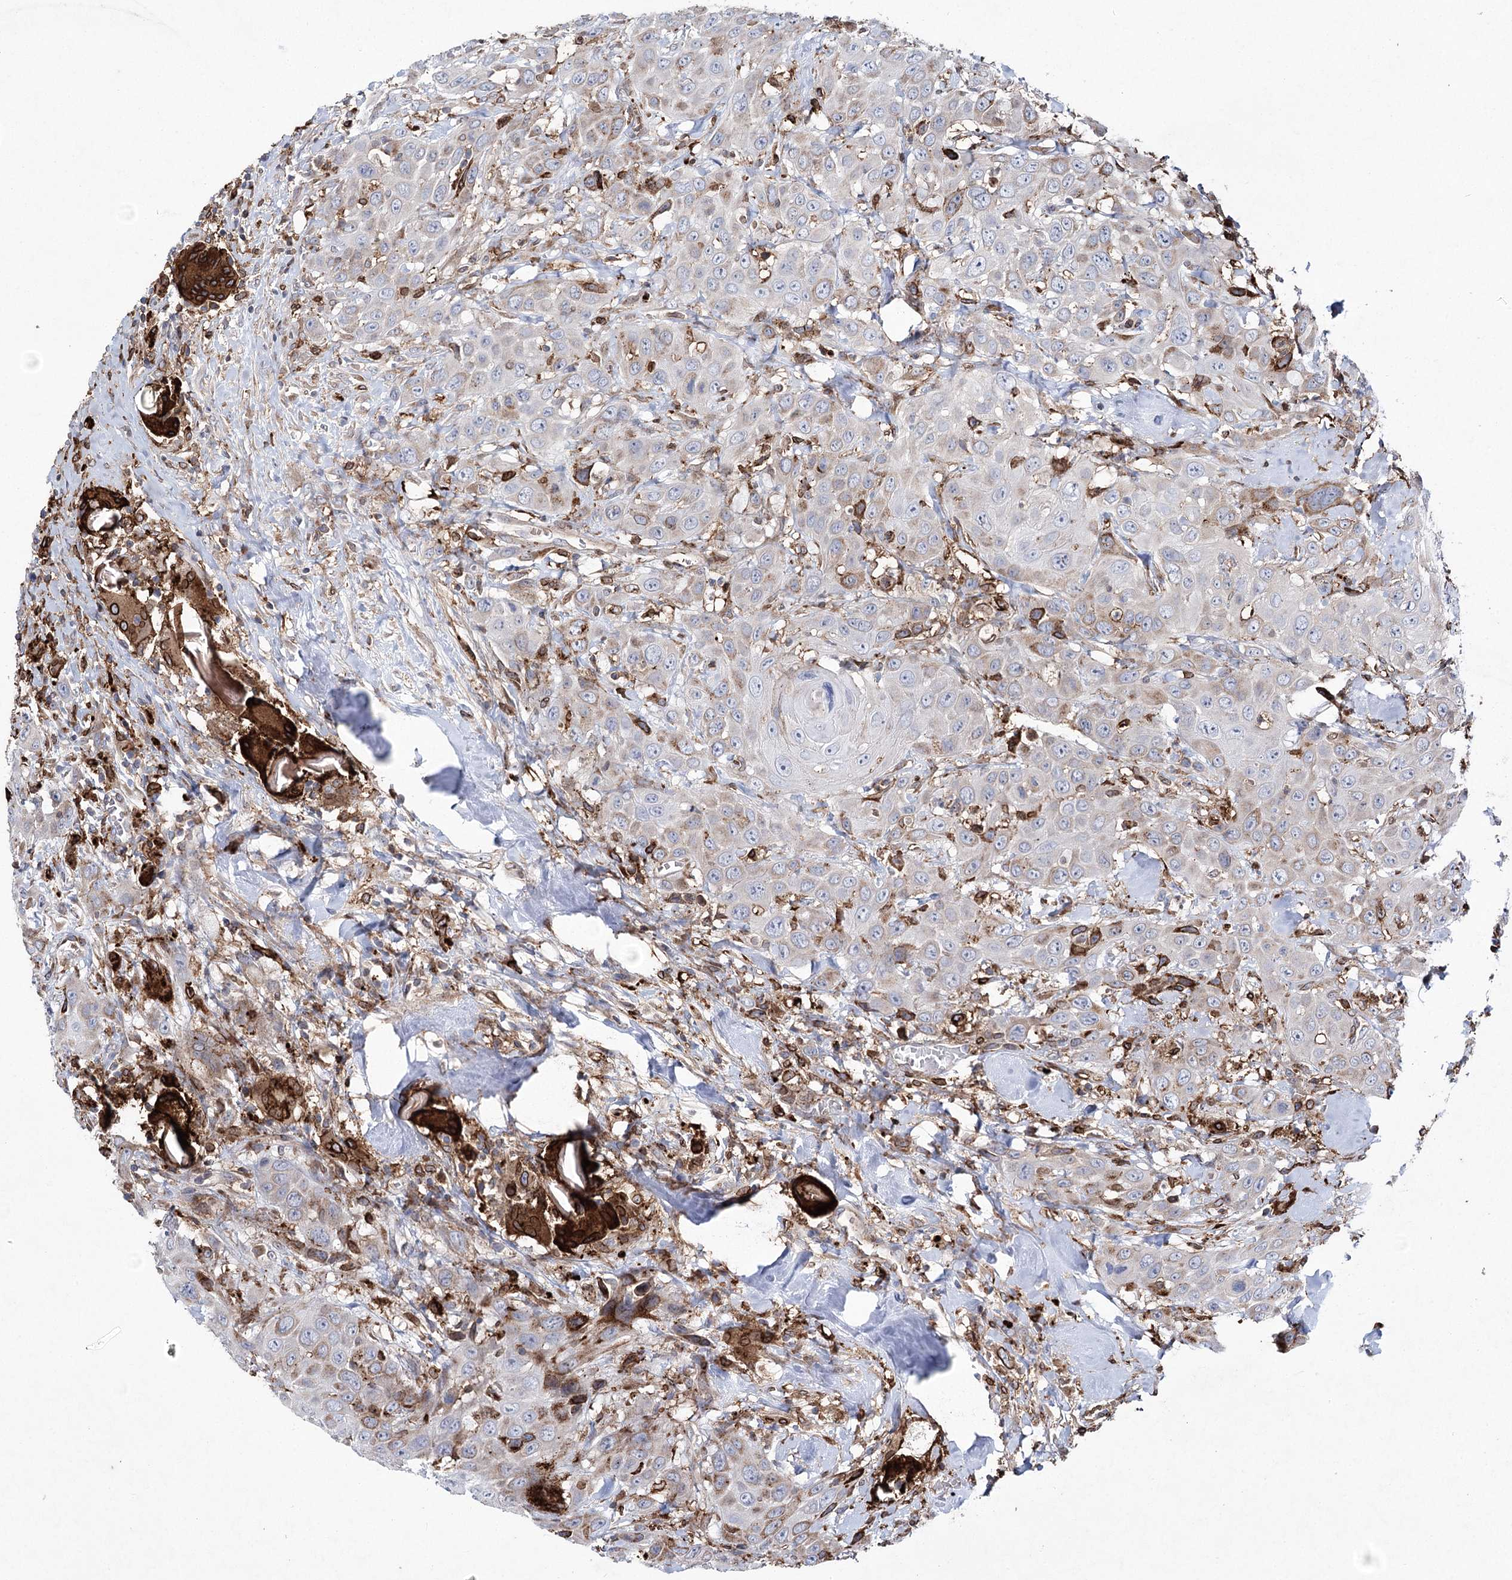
{"staining": {"intensity": "moderate", "quantity": "<25%", "location": "cytoplasmic/membranous"}, "tissue": "head and neck cancer", "cell_type": "Tumor cells", "image_type": "cancer", "snomed": [{"axis": "morphology", "description": "Squamous cell carcinoma, NOS"}, {"axis": "topography", "description": "Head-Neck"}], "caption": "Immunohistochemistry staining of head and neck cancer (squamous cell carcinoma), which demonstrates low levels of moderate cytoplasmic/membranous positivity in approximately <25% of tumor cells indicating moderate cytoplasmic/membranous protein positivity. The staining was performed using DAB (brown) for protein detection and nuclei were counterstained in hematoxylin (blue).", "gene": "DCUN1D4", "patient": {"sex": "male", "age": 81}}